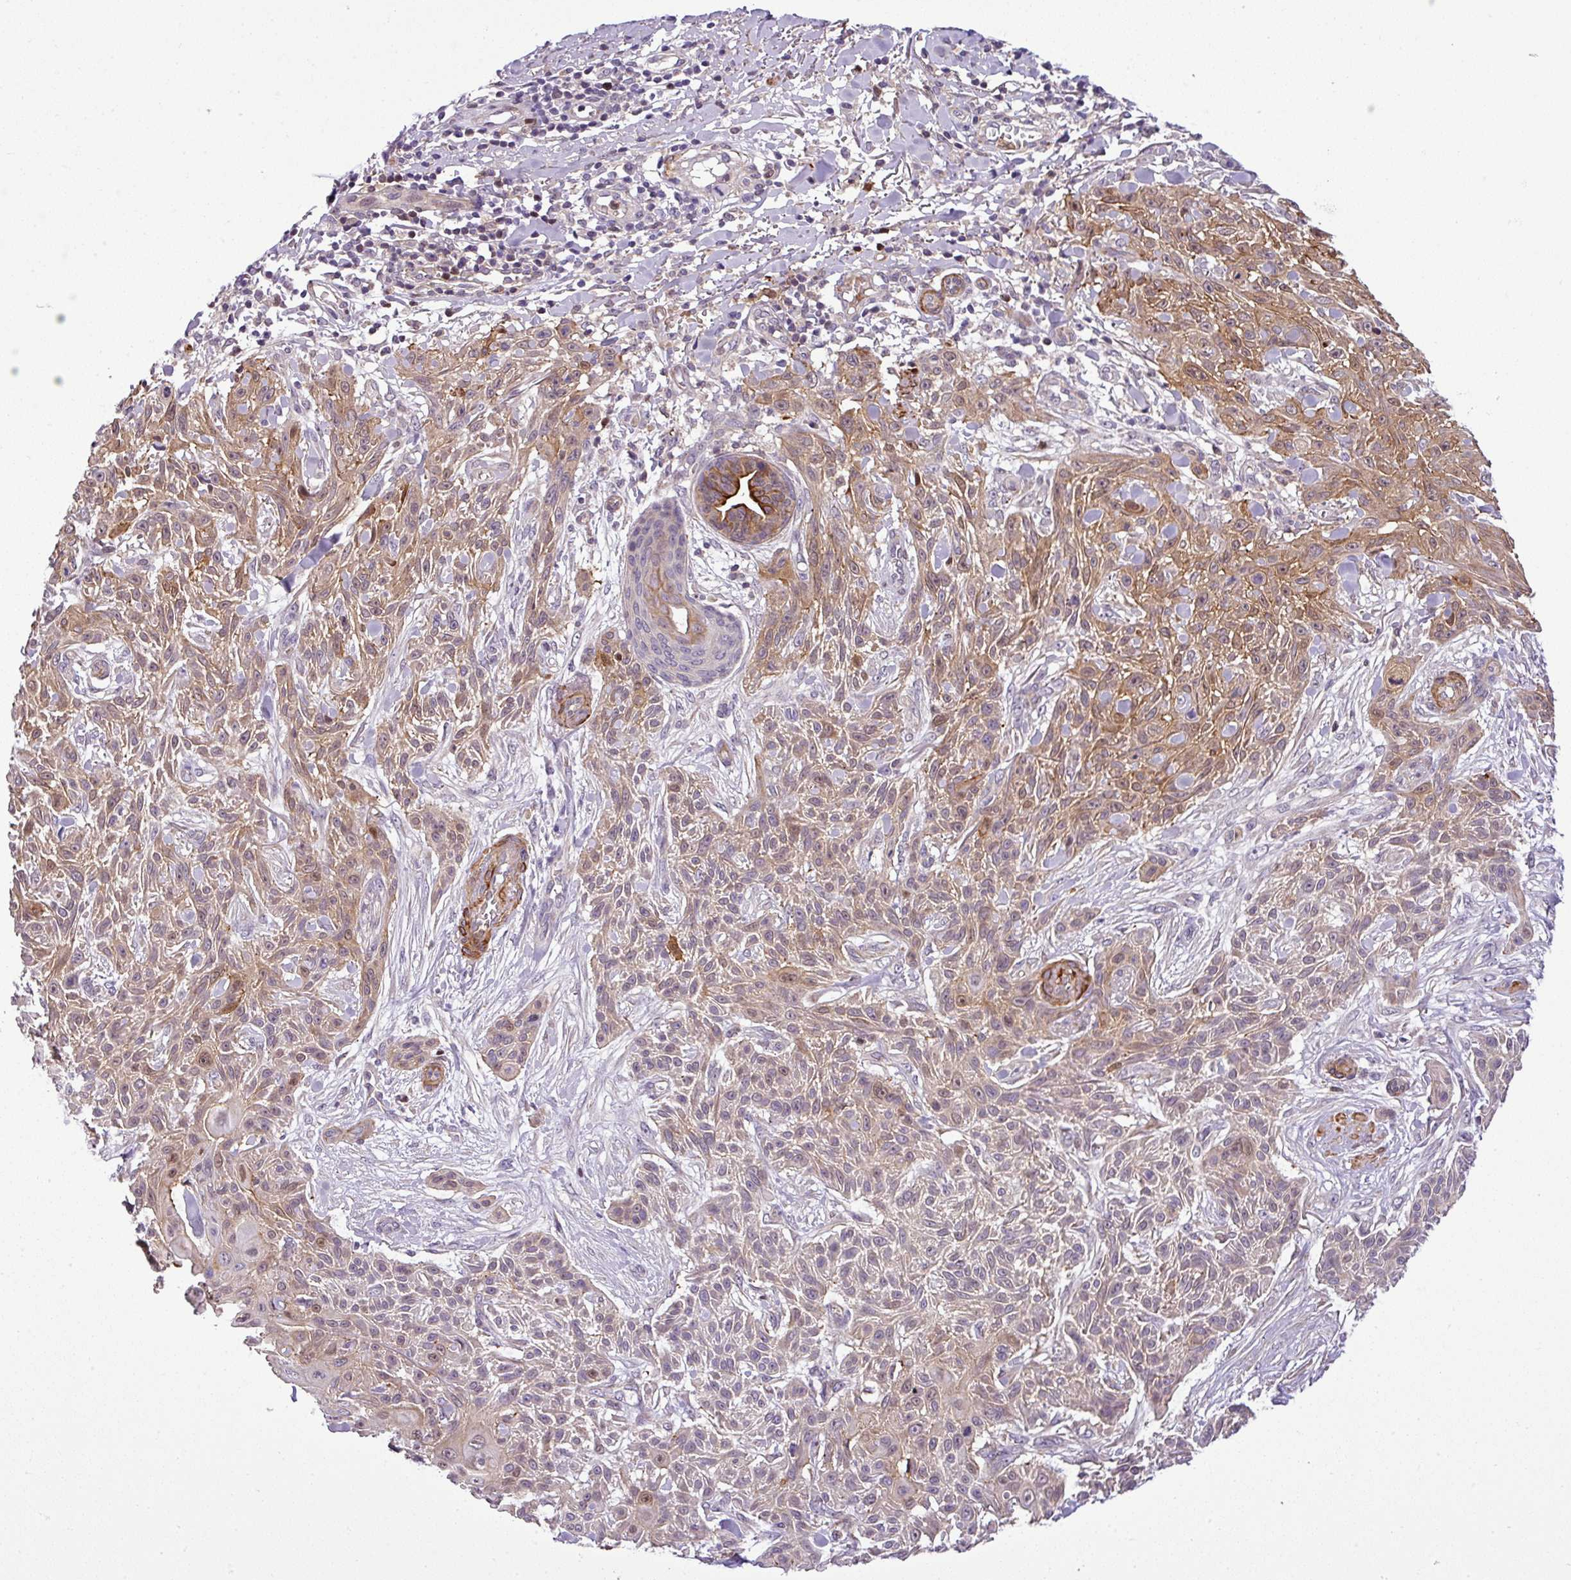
{"staining": {"intensity": "moderate", "quantity": "25%-75%", "location": "cytoplasmic/membranous"}, "tissue": "skin cancer", "cell_type": "Tumor cells", "image_type": "cancer", "snomed": [{"axis": "morphology", "description": "Squamous cell carcinoma, NOS"}, {"axis": "topography", "description": "Skin"}], "caption": "Approximately 25%-75% of tumor cells in skin cancer (squamous cell carcinoma) reveal moderate cytoplasmic/membranous protein staining as visualized by brown immunohistochemical staining.", "gene": "NBEAL2", "patient": {"sex": "male", "age": 86}}